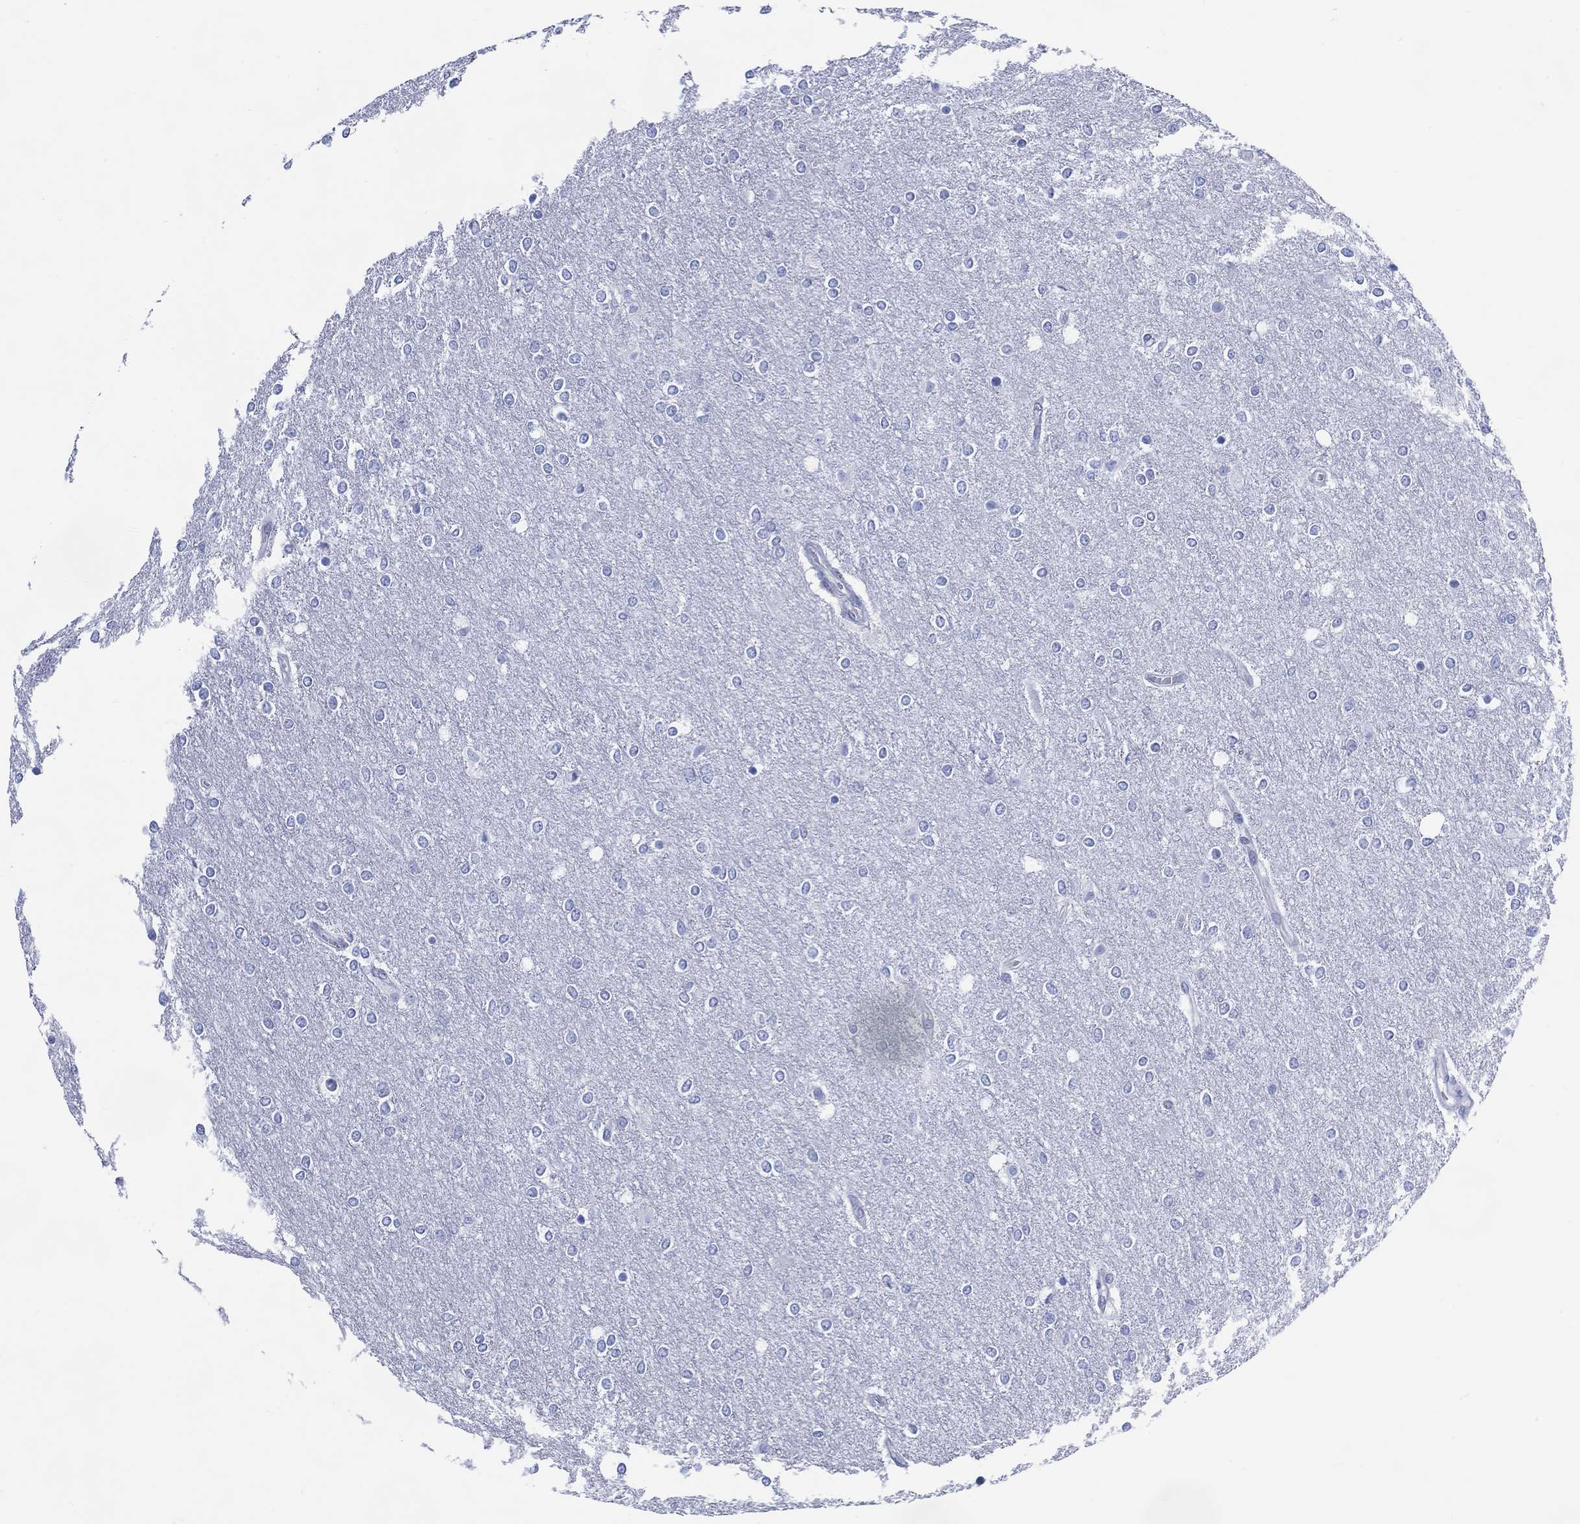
{"staining": {"intensity": "negative", "quantity": "none", "location": "none"}, "tissue": "glioma", "cell_type": "Tumor cells", "image_type": "cancer", "snomed": [{"axis": "morphology", "description": "Glioma, malignant, High grade"}, {"axis": "topography", "description": "Brain"}], "caption": "Glioma was stained to show a protein in brown. There is no significant positivity in tumor cells. (DAB (3,3'-diaminobenzidine) IHC visualized using brightfield microscopy, high magnification).", "gene": "DDI1", "patient": {"sex": "female", "age": 61}}